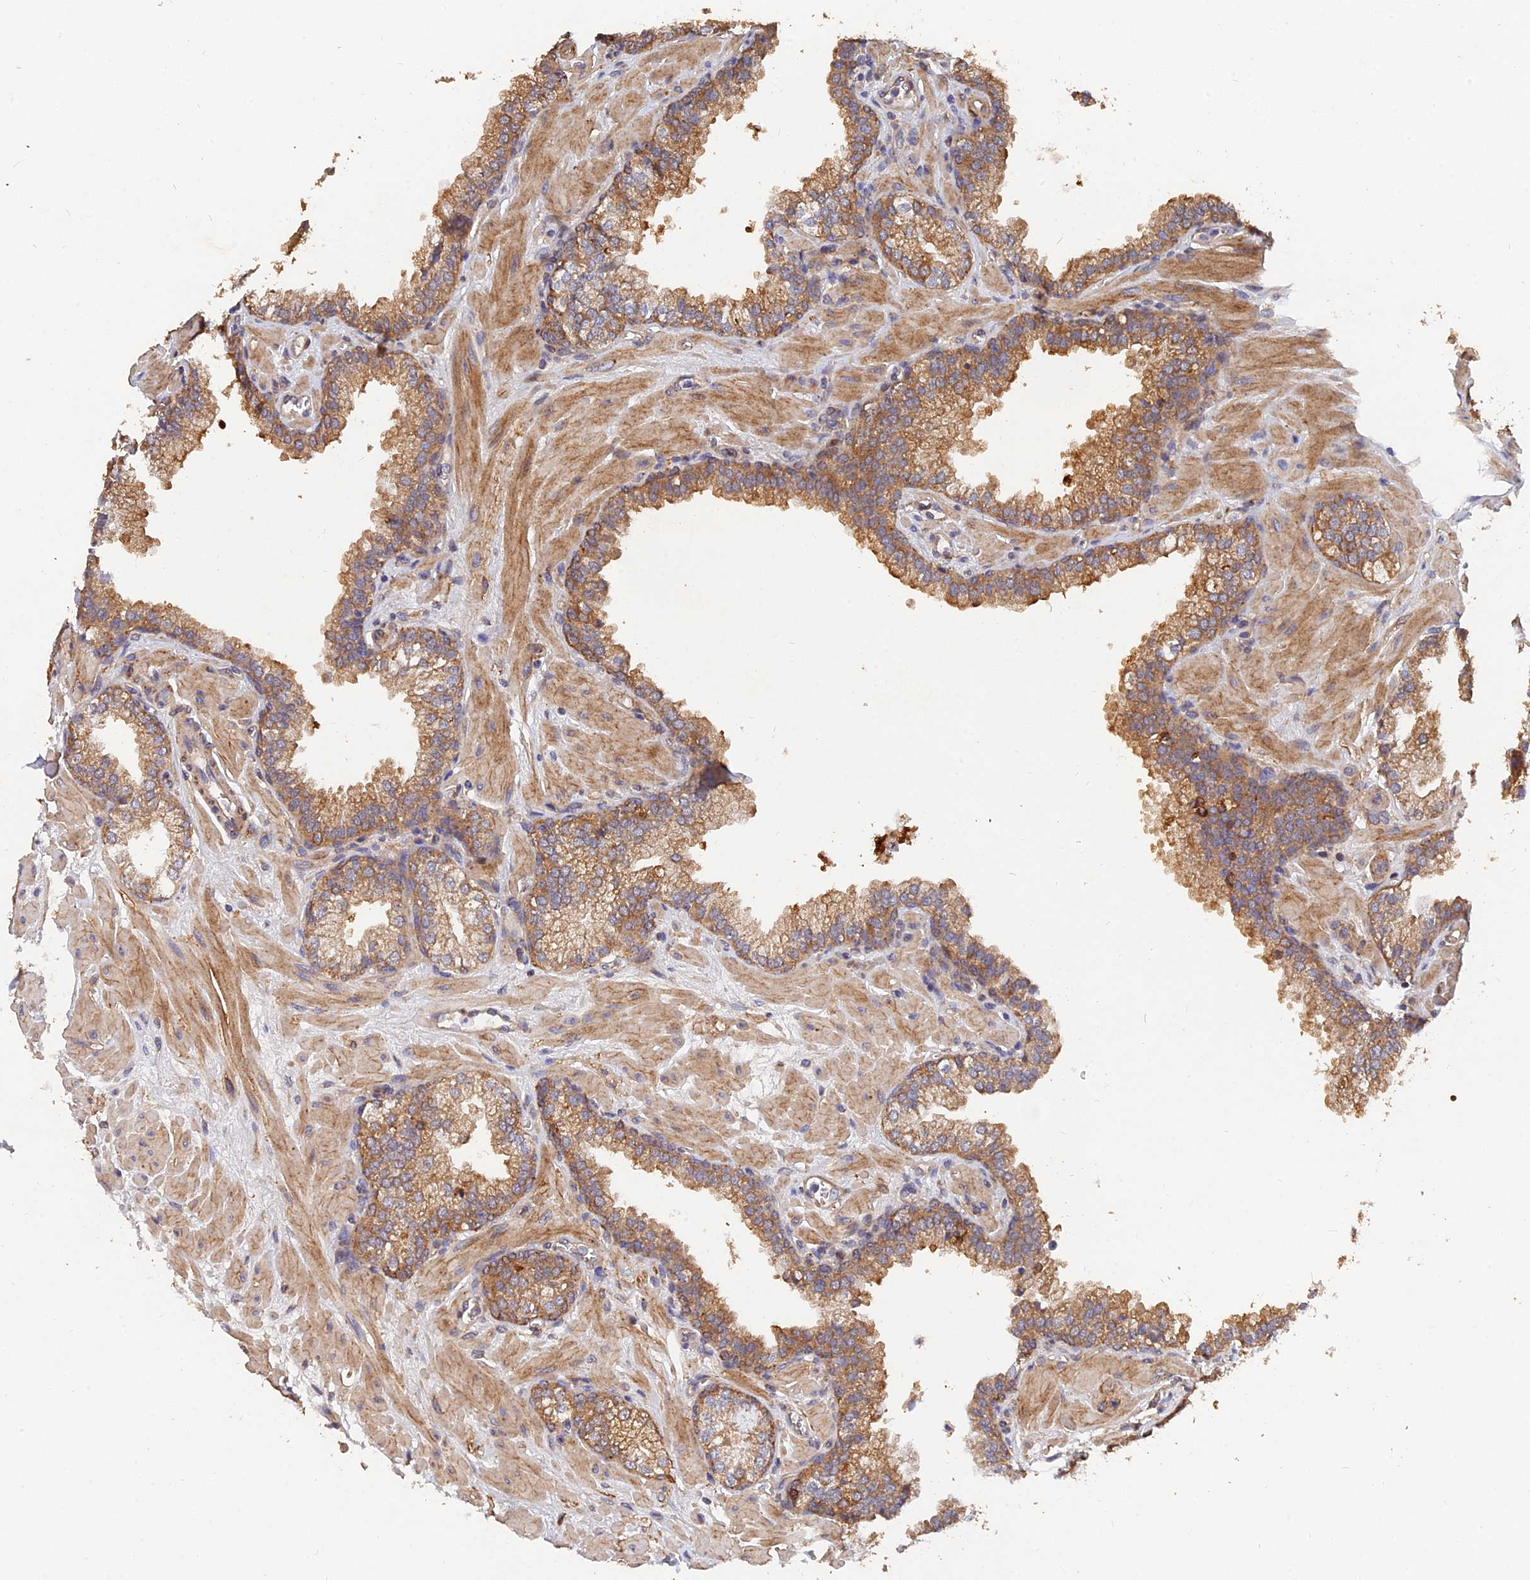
{"staining": {"intensity": "moderate", "quantity": ">75%", "location": "cytoplasmic/membranous"}, "tissue": "prostate", "cell_type": "Glandular cells", "image_type": "normal", "snomed": [{"axis": "morphology", "description": "Normal tissue, NOS"}, {"axis": "morphology", "description": "Urothelial carcinoma, Low grade"}, {"axis": "topography", "description": "Urinary bladder"}, {"axis": "topography", "description": "Prostate"}], "caption": "Protein staining by IHC exhibits moderate cytoplasmic/membranous positivity in about >75% of glandular cells in normal prostate.", "gene": "SLC38A11", "patient": {"sex": "male", "age": 60}}